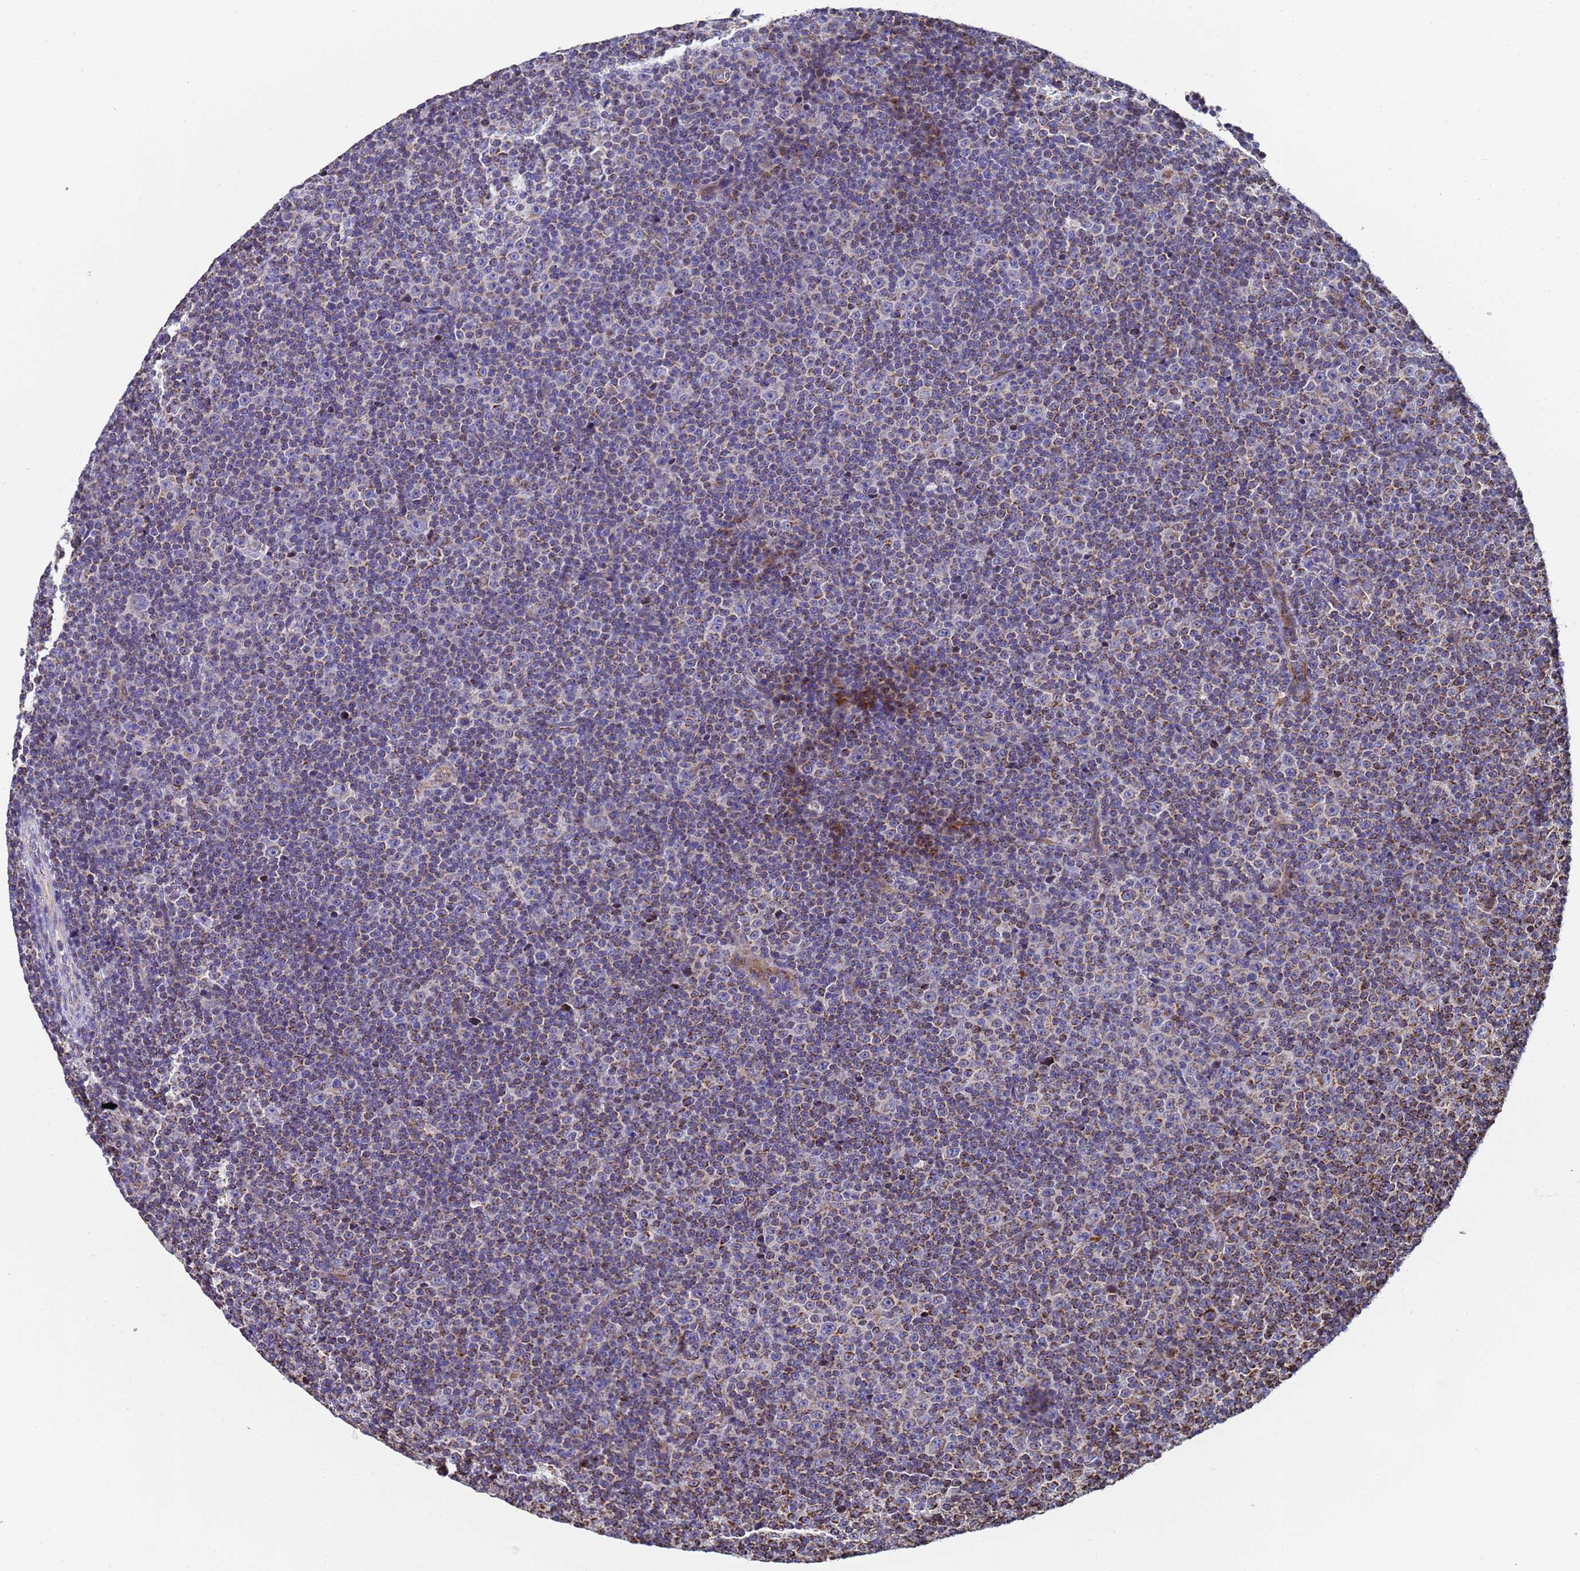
{"staining": {"intensity": "moderate", "quantity": "25%-75%", "location": "cytoplasmic/membranous"}, "tissue": "lymphoma", "cell_type": "Tumor cells", "image_type": "cancer", "snomed": [{"axis": "morphology", "description": "Malignant lymphoma, non-Hodgkin's type, Low grade"}, {"axis": "topography", "description": "Lymph node"}], "caption": "The immunohistochemical stain highlights moderate cytoplasmic/membranous staining in tumor cells of malignant lymphoma, non-Hodgkin's type (low-grade) tissue.", "gene": "MRPS12", "patient": {"sex": "female", "age": 67}}